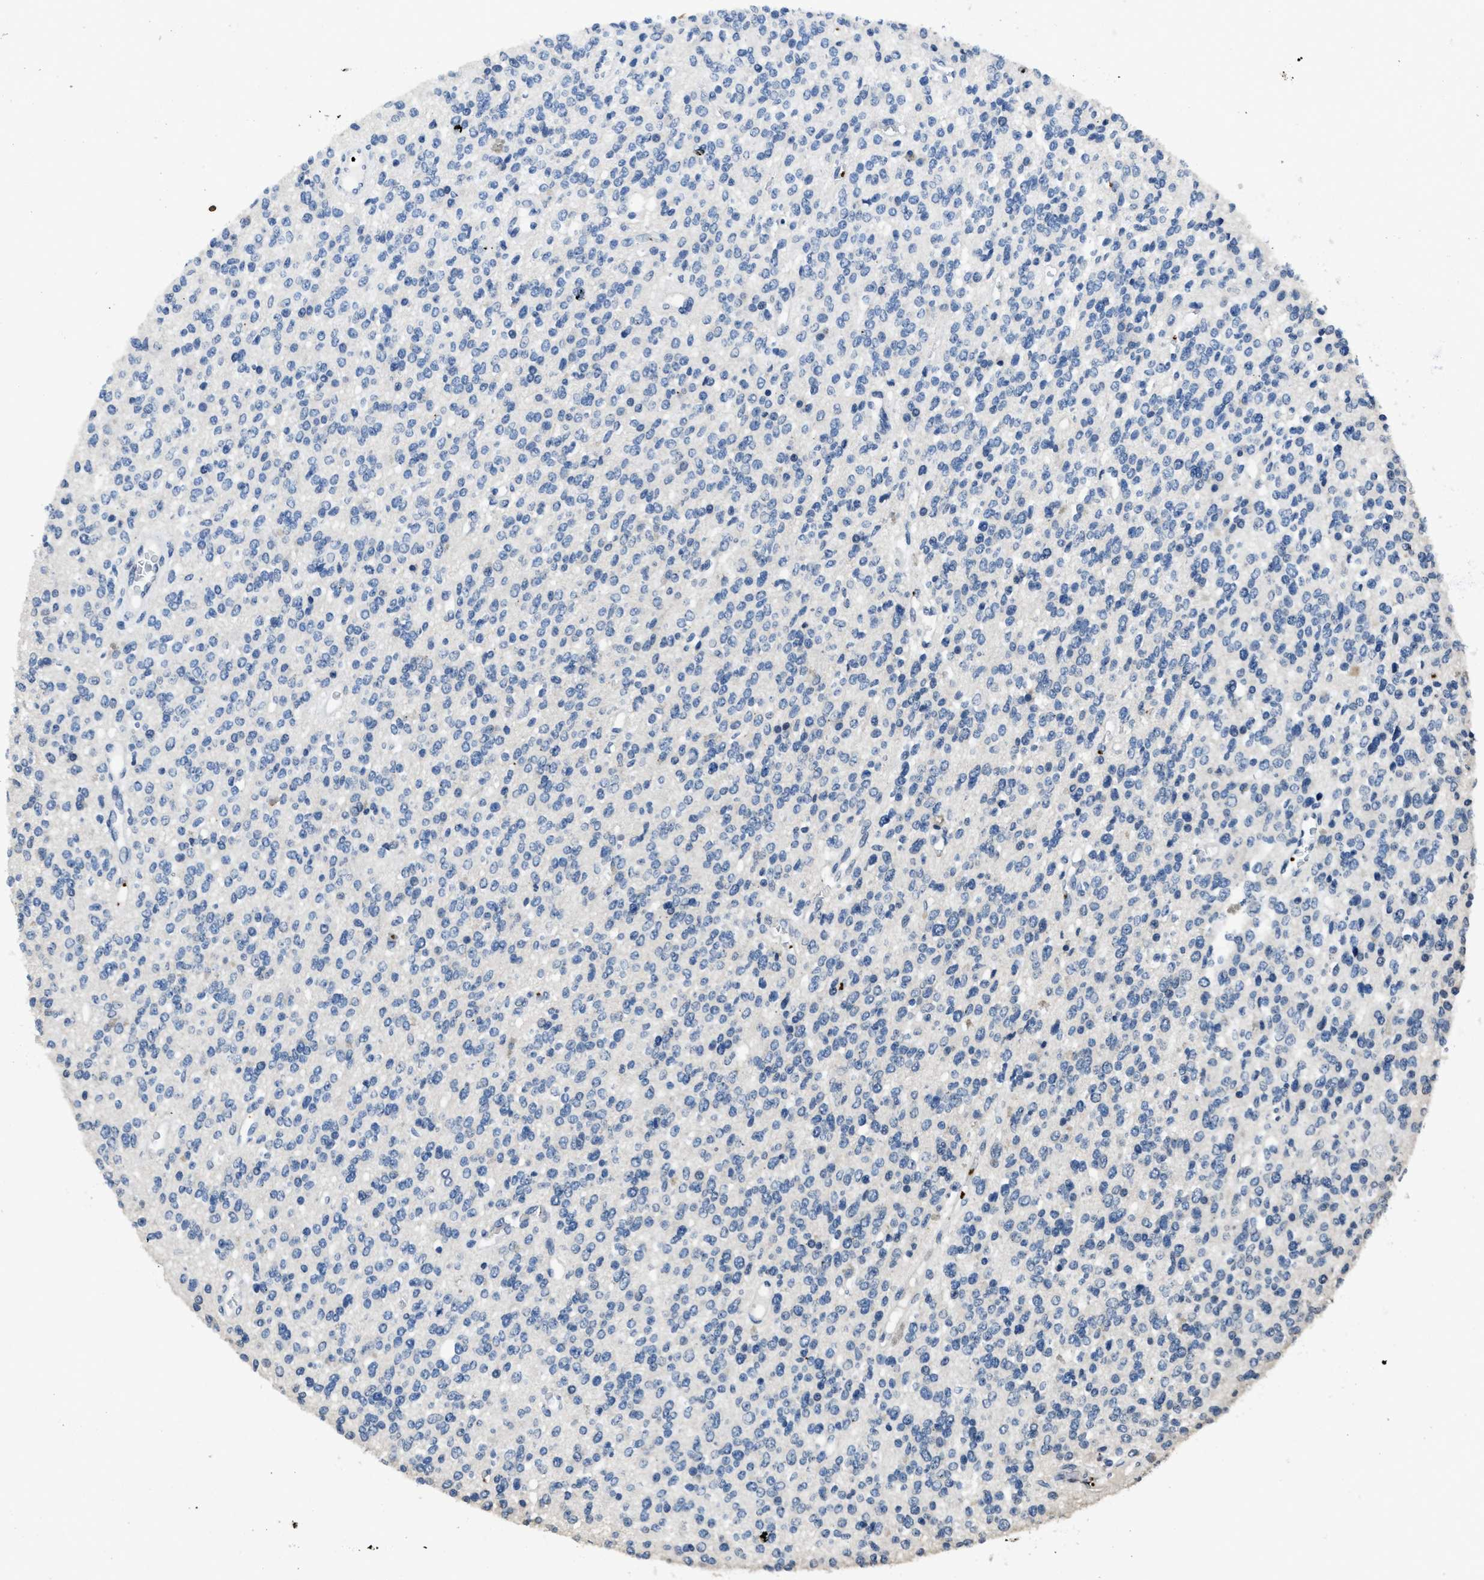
{"staining": {"intensity": "negative", "quantity": "none", "location": "none"}, "tissue": "glioma", "cell_type": "Tumor cells", "image_type": "cancer", "snomed": [{"axis": "morphology", "description": "Glioma, malignant, High grade"}, {"axis": "topography", "description": "Brain"}], "caption": "A histopathology image of glioma stained for a protein exhibits no brown staining in tumor cells.", "gene": "ITGA2B", "patient": {"sex": "male", "age": 34}}